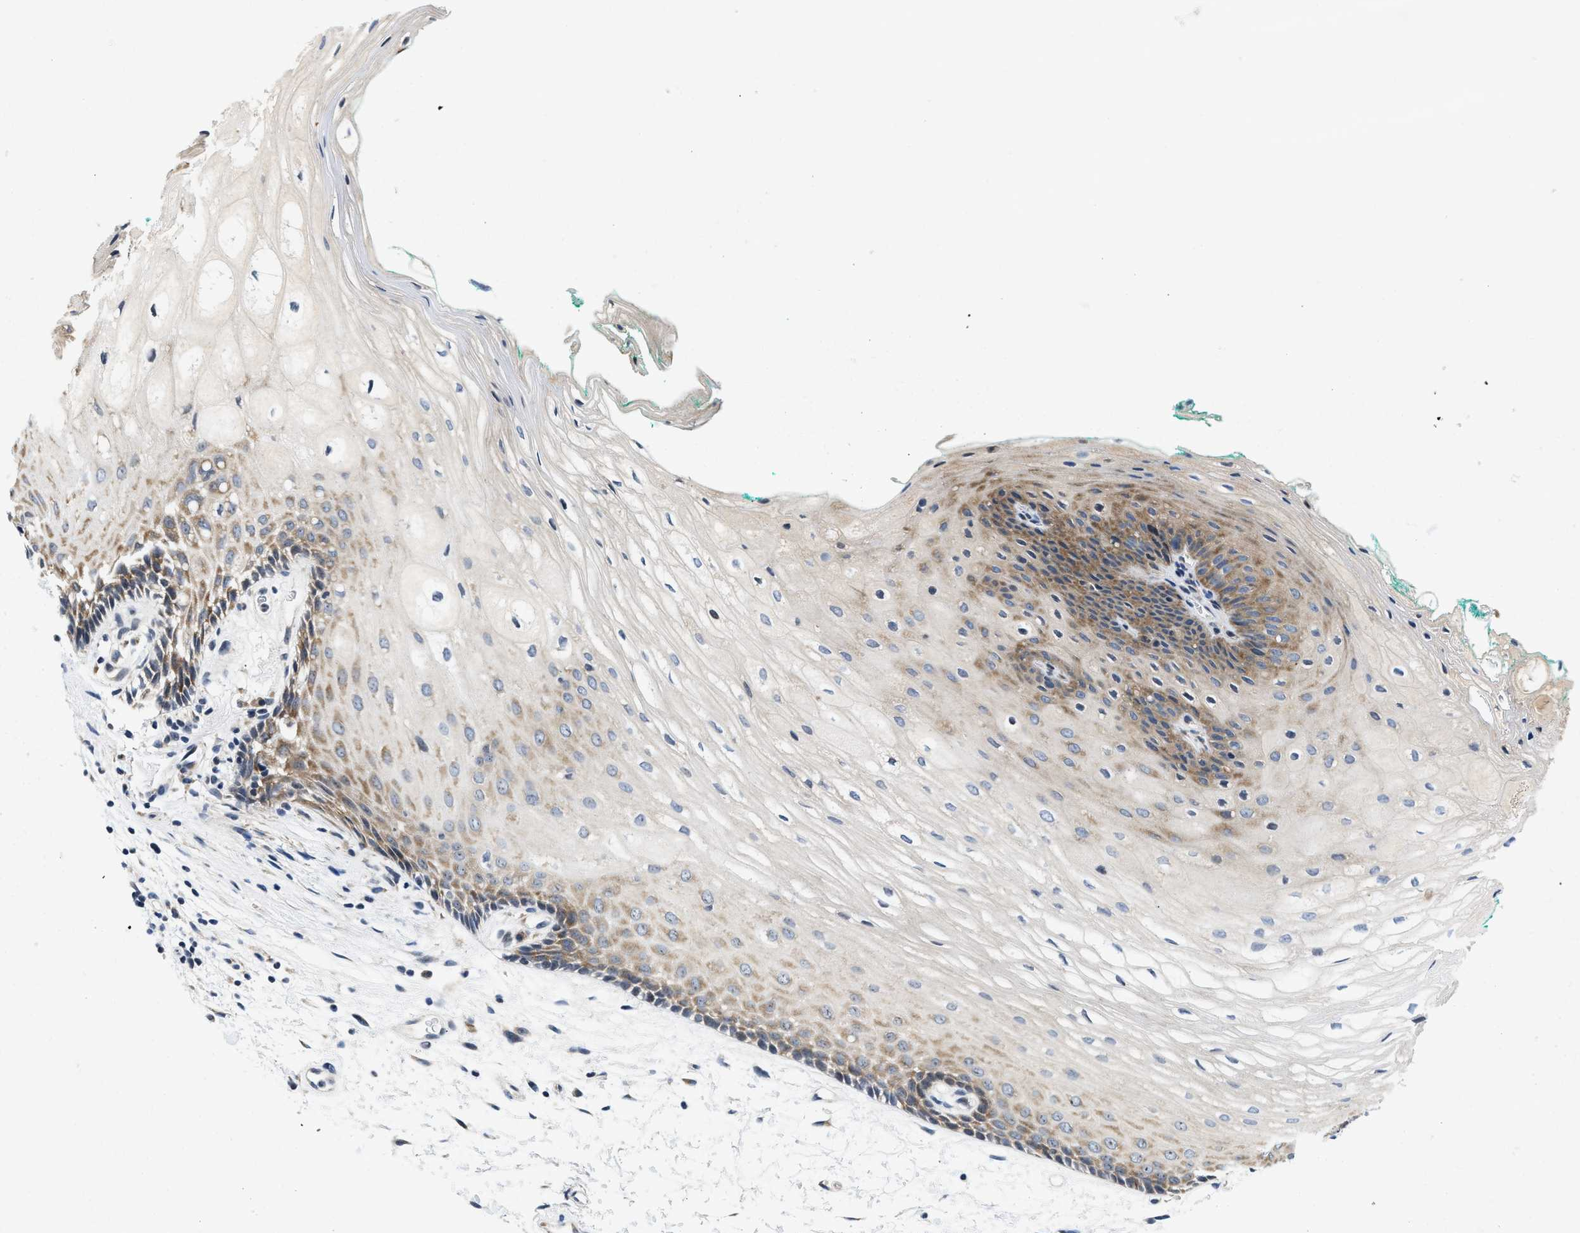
{"staining": {"intensity": "moderate", "quantity": "25%-75%", "location": "cytoplasmic/membranous"}, "tissue": "oral mucosa", "cell_type": "Squamous epithelial cells", "image_type": "normal", "snomed": [{"axis": "morphology", "description": "Normal tissue, NOS"}, {"axis": "topography", "description": "Skeletal muscle"}, {"axis": "topography", "description": "Oral tissue"}, {"axis": "topography", "description": "Peripheral nerve tissue"}], "caption": "Immunohistochemistry (IHC) staining of normal oral mucosa, which demonstrates medium levels of moderate cytoplasmic/membranous staining in approximately 25%-75% of squamous epithelial cells indicating moderate cytoplasmic/membranous protein staining. The staining was performed using DAB (brown) for protein detection and nuclei were counterstained in hematoxylin (blue).", "gene": "IKBKE", "patient": {"sex": "female", "age": 84}}